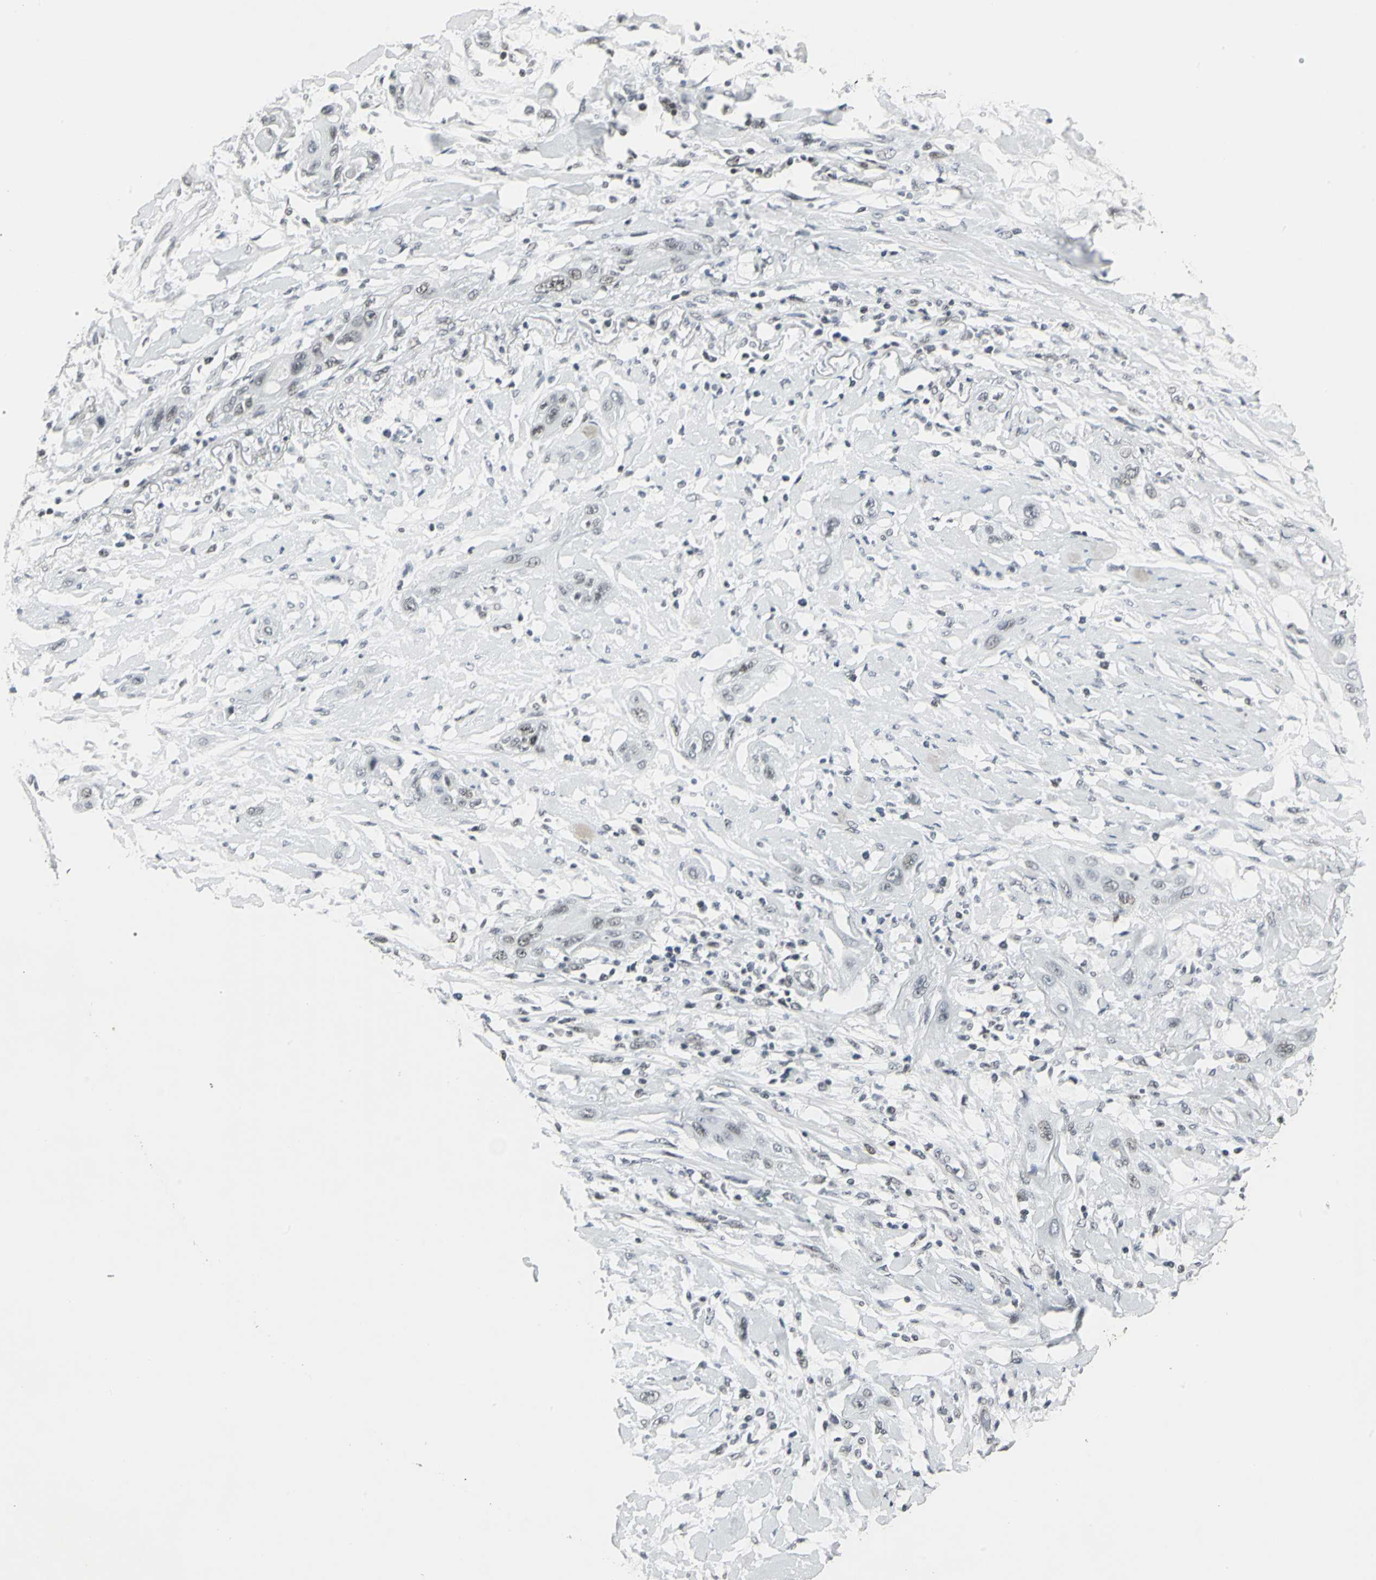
{"staining": {"intensity": "weak", "quantity": "25%-75%", "location": "nuclear"}, "tissue": "lung cancer", "cell_type": "Tumor cells", "image_type": "cancer", "snomed": [{"axis": "morphology", "description": "Squamous cell carcinoma, NOS"}, {"axis": "topography", "description": "Lung"}], "caption": "Lung cancer stained for a protein (brown) exhibits weak nuclear positive expression in about 25%-75% of tumor cells.", "gene": "CBX3", "patient": {"sex": "female", "age": 47}}